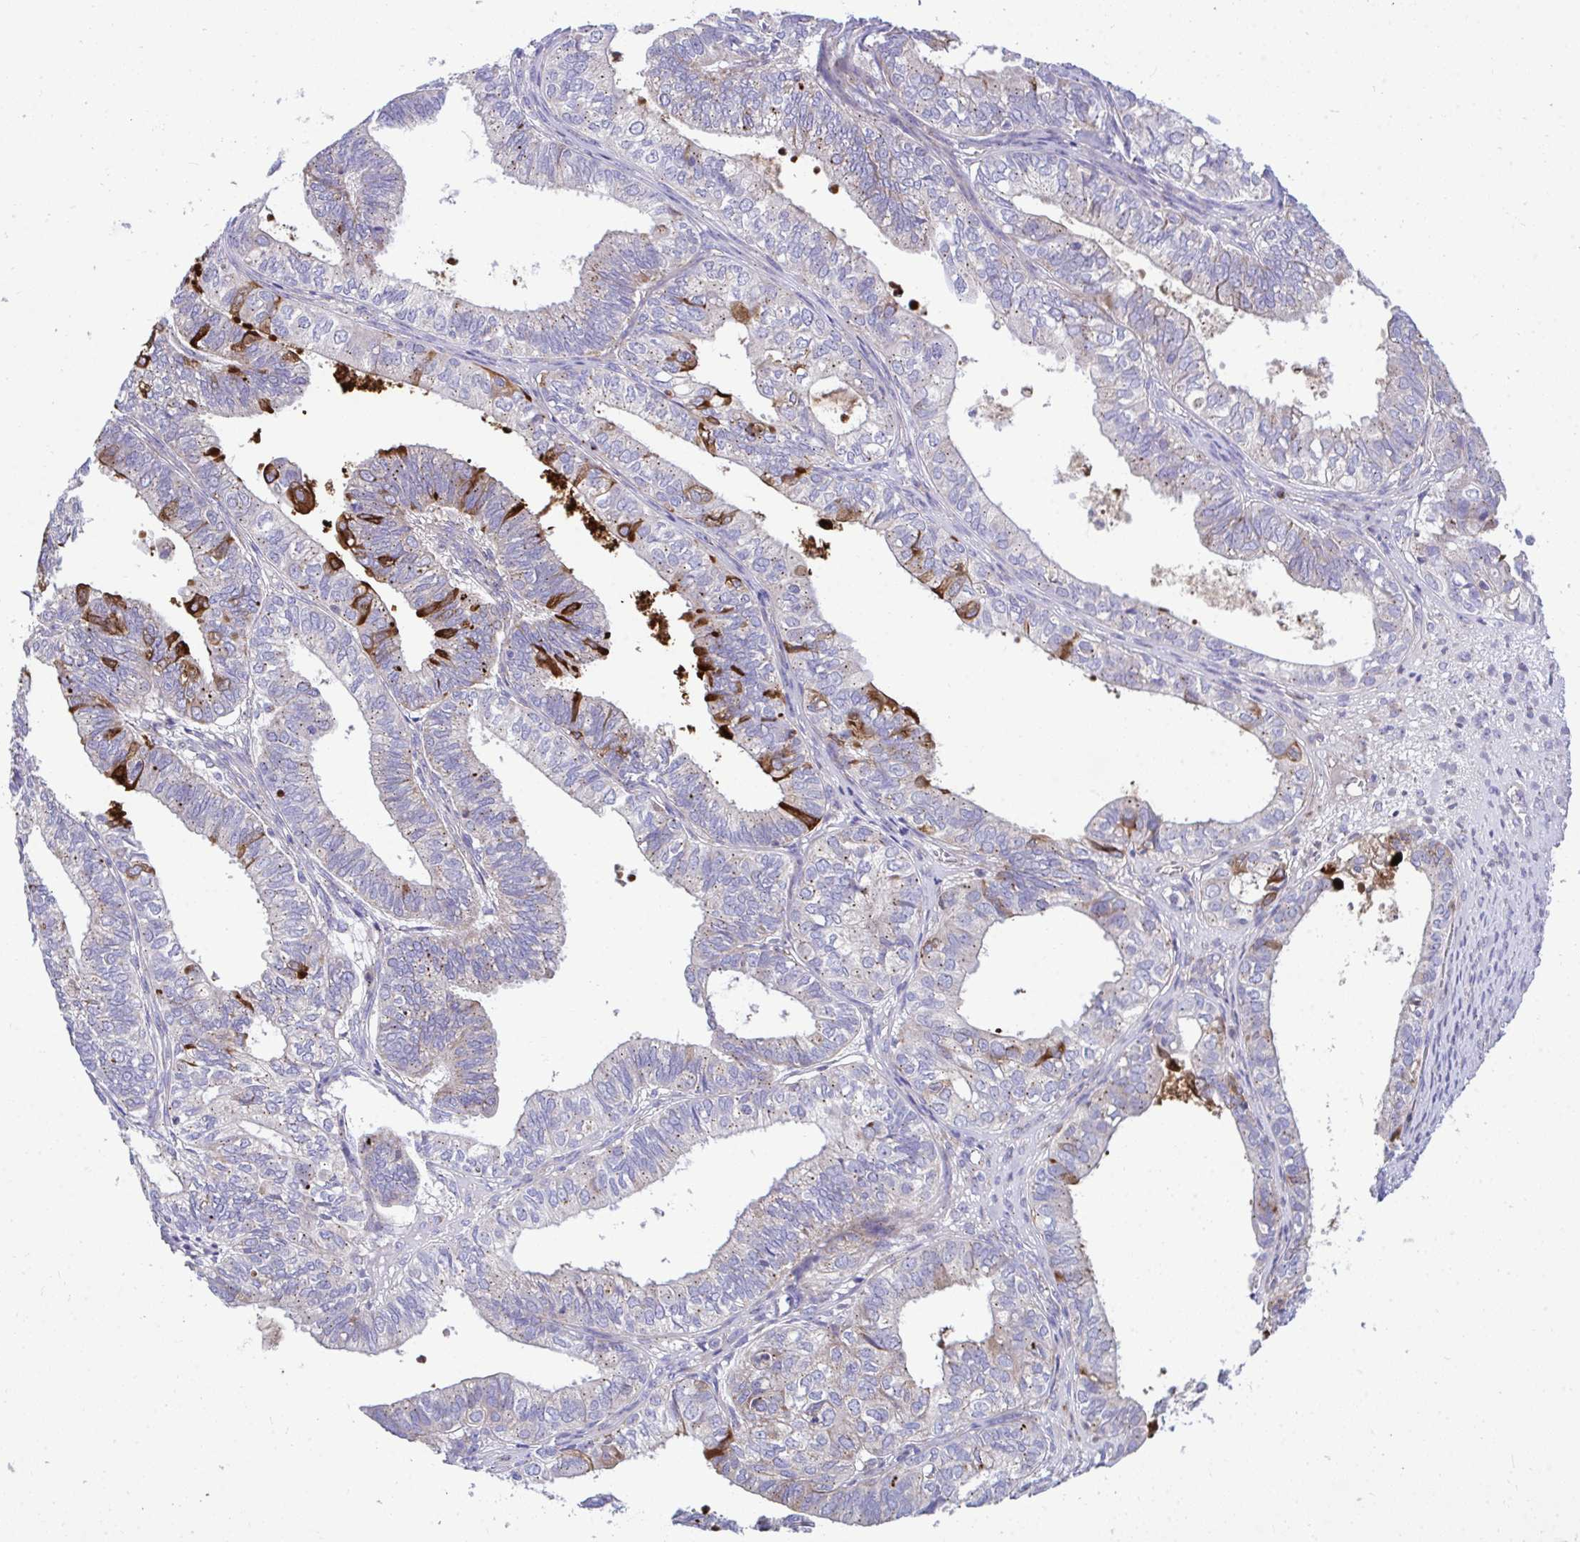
{"staining": {"intensity": "strong", "quantity": "<25%", "location": "cytoplasmic/membranous"}, "tissue": "ovarian cancer", "cell_type": "Tumor cells", "image_type": "cancer", "snomed": [{"axis": "morphology", "description": "Carcinoma, endometroid"}, {"axis": "topography", "description": "Ovary"}], "caption": "Immunohistochemistry (IHC) of human ovarian endometroid carcinoma reveals medium levels of strong cytoplasmic/membranous staining in about <25% of tumor cells. (DAB (3,3'-diaminobenzidine) IHC, brown staining for protein, blue staining for nuclei).", "gene": "MRPS16", "patient": {"sex": "female", "age": 64}}